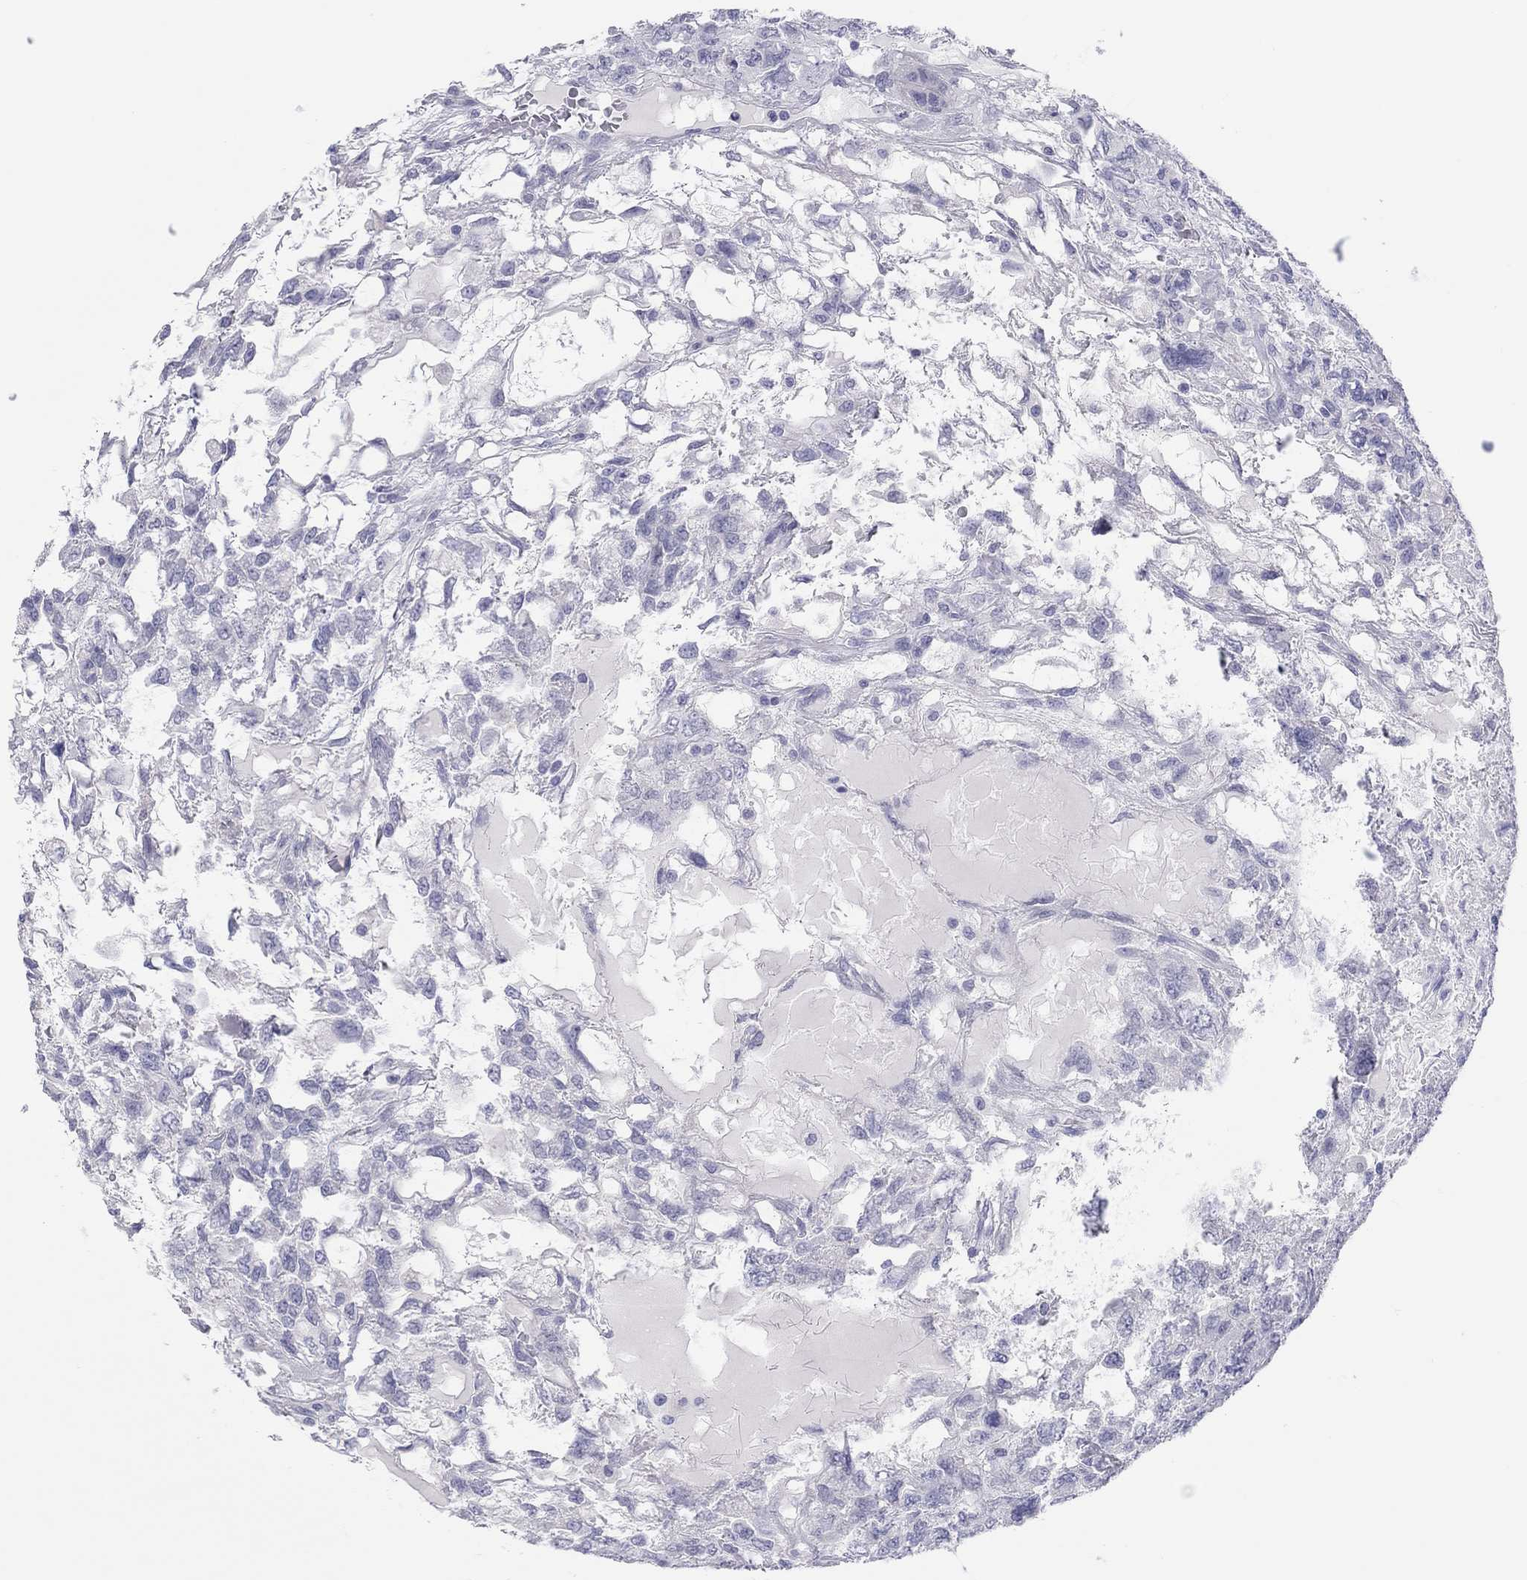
{"staining": {"intensity": "negative", "quantity": "none", "location": "none"}, "tissue": "testis cancer", "cell_type": "Tumor cells", "image_type": "cancer", "snomed": [{"axis": "morphology", "description": "Seminoma, NOS"}, {"axis": "topography", "description": "Testis"}], "caption": "This image is of testis cancer stained with immunohistochemistry to label a protein in brown with the nuclei are counter-stained blue. There is no expression in tumor cells.", "gene": "CPNE6", "patient": {"sex": "male", "age": 52}}